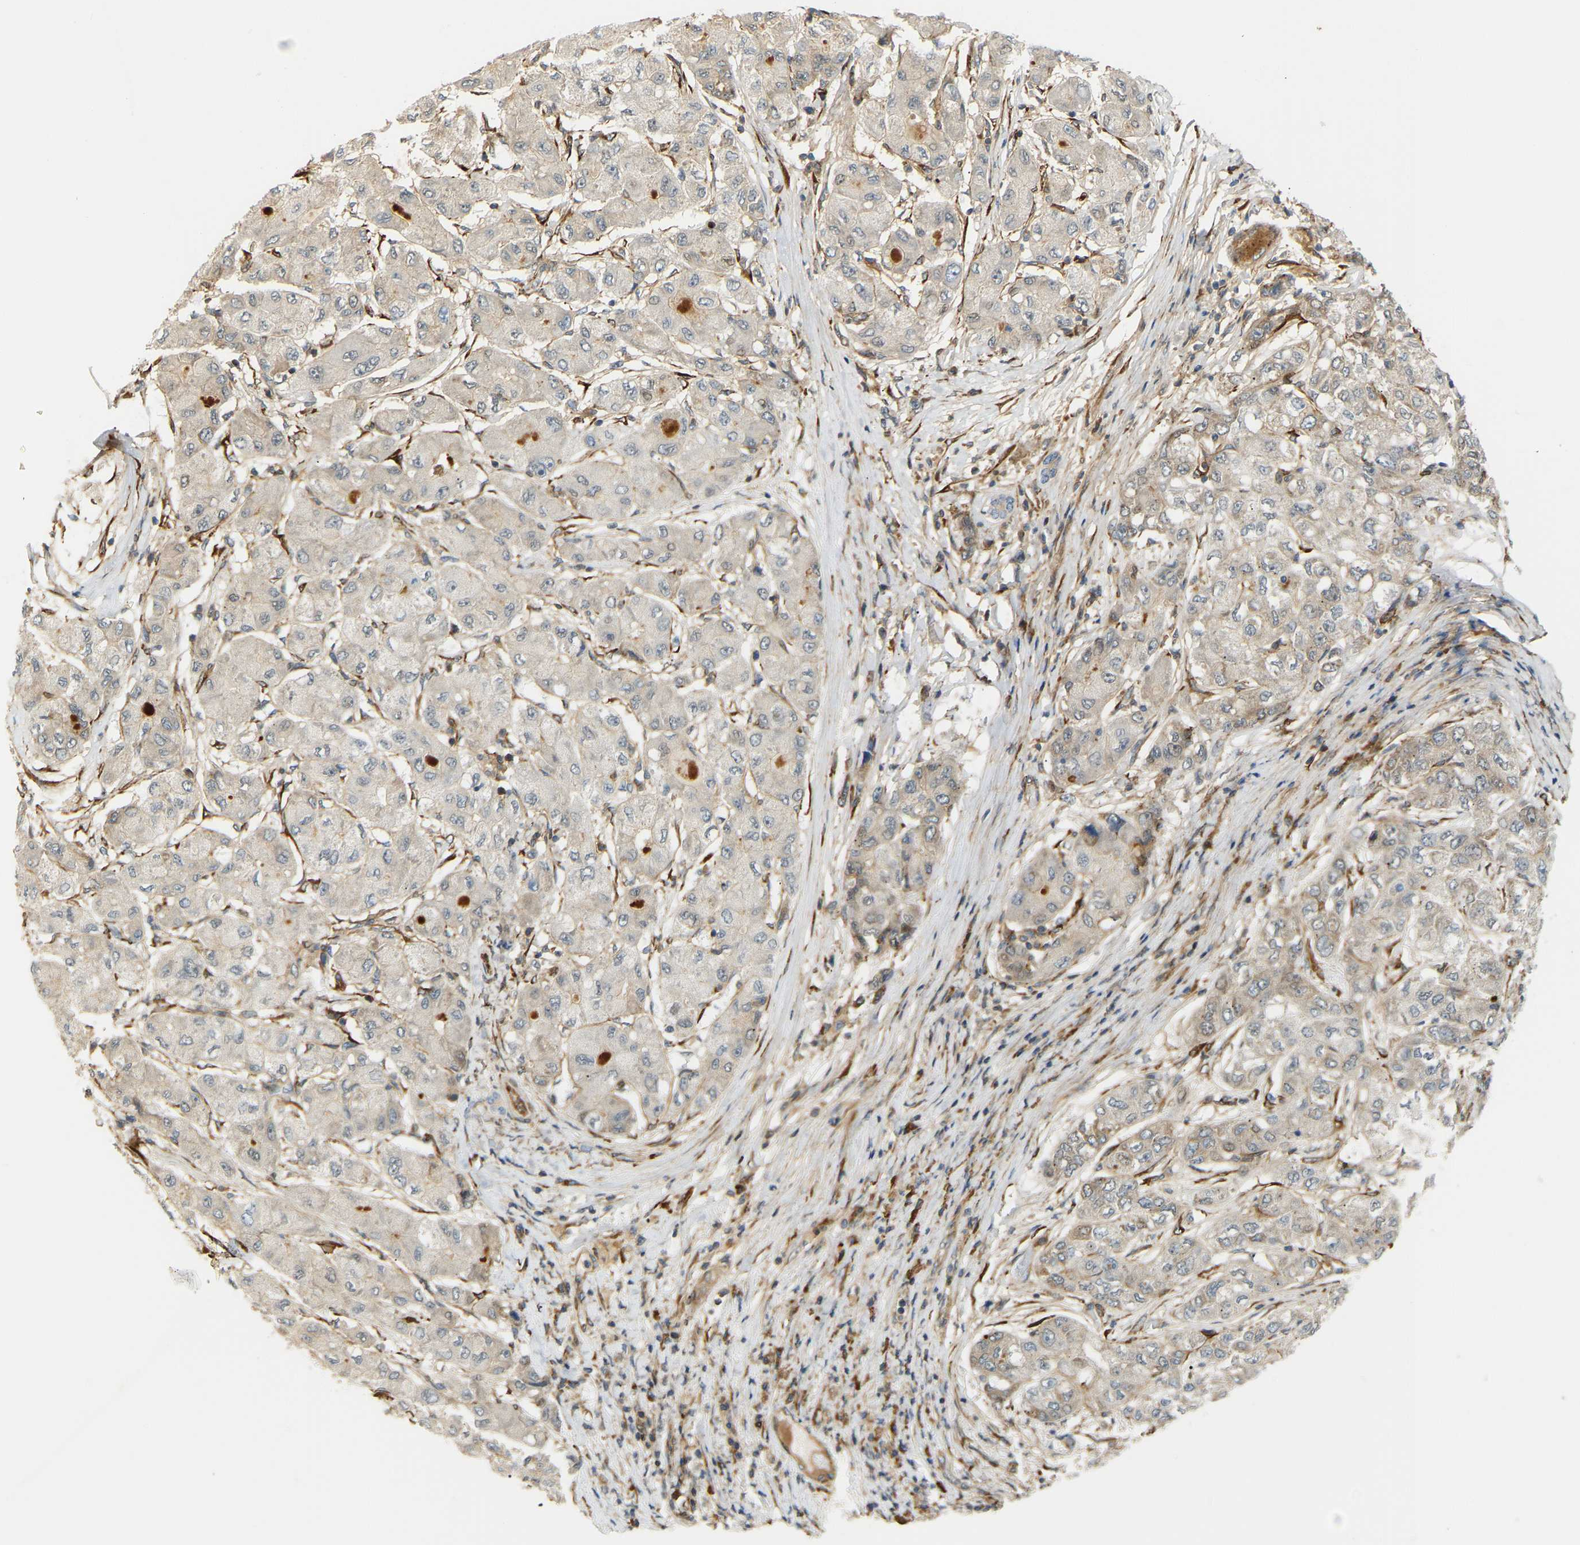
{"staining": {"intensity": "negative", "quantity": "none", "location": "none"}, "tissue": "liver cancer", "cell_type": "Tumor cells", "image_type": "cancer", "snomed": [{"axis": "morphology", "description": "Carcinoma, Hepatocellular, NOS"}, {"axis": "topography", "description": "Liver"}], "caption": "High magnification brightfield microscopy of liver cancer stained with DAB (brown) and counterstained with hematoxylin (blue): tumor cells show no significant positivity.", "gene": "PLCG2", "patient": {"sex": "male", "age": 80}}